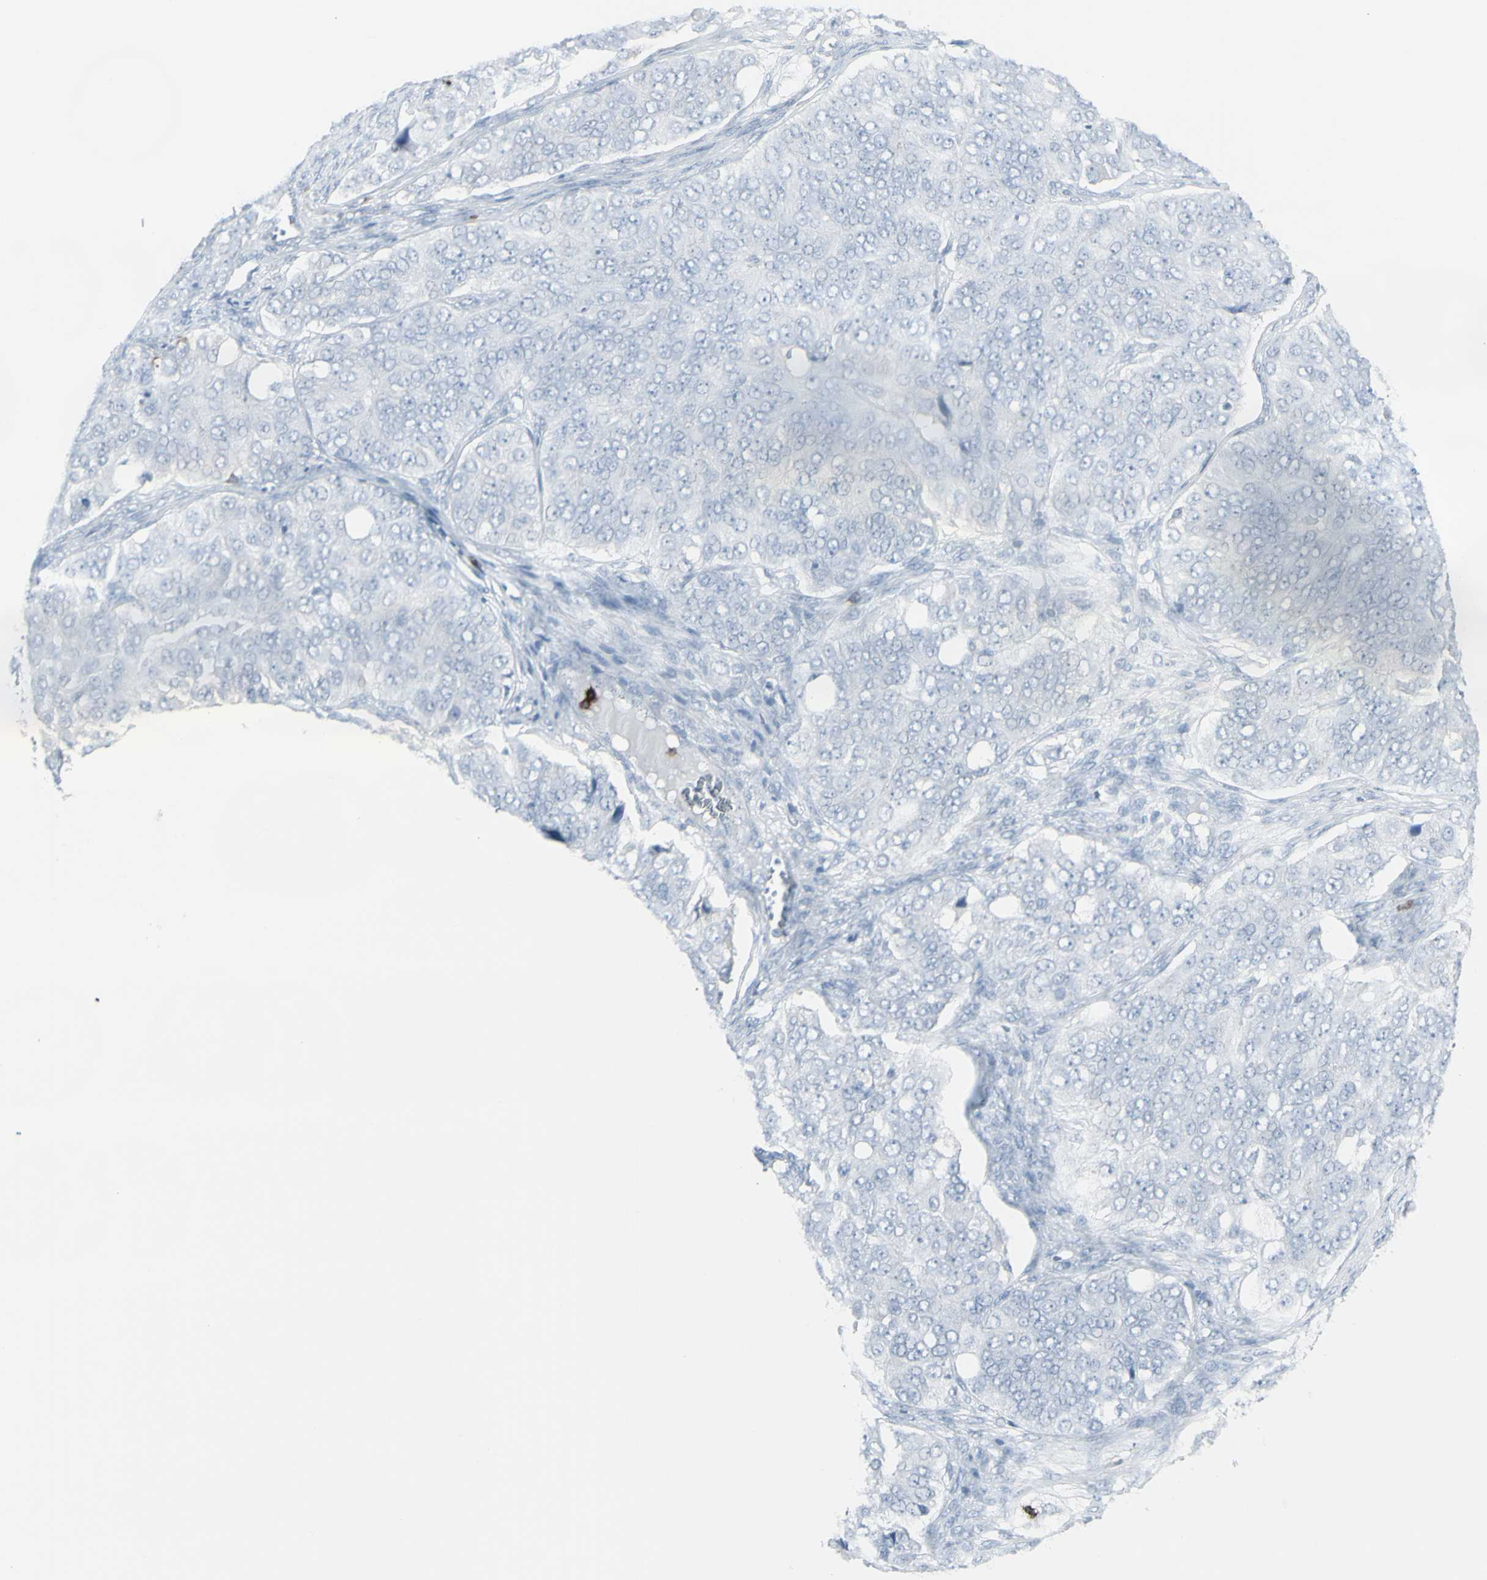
{"staining": {"intensity": "negative", "quantity": "none", "location": "none"}, "tissue": "ovarian cancer", "cell_type": "Tumor cells", "image_type": "cancer", "snomed": [{"axis": "morphology", "description": "Carcinoma, endometroid"}, {"axis": "topography", "description": "Ovary"}], "caption": "DAB immunohistochemical staining of ovarian endometroid carcinoma reveals no significant positivity in tumor cells.", "gene": "CD247", "patient": {"sex": "female", "age": 51}}